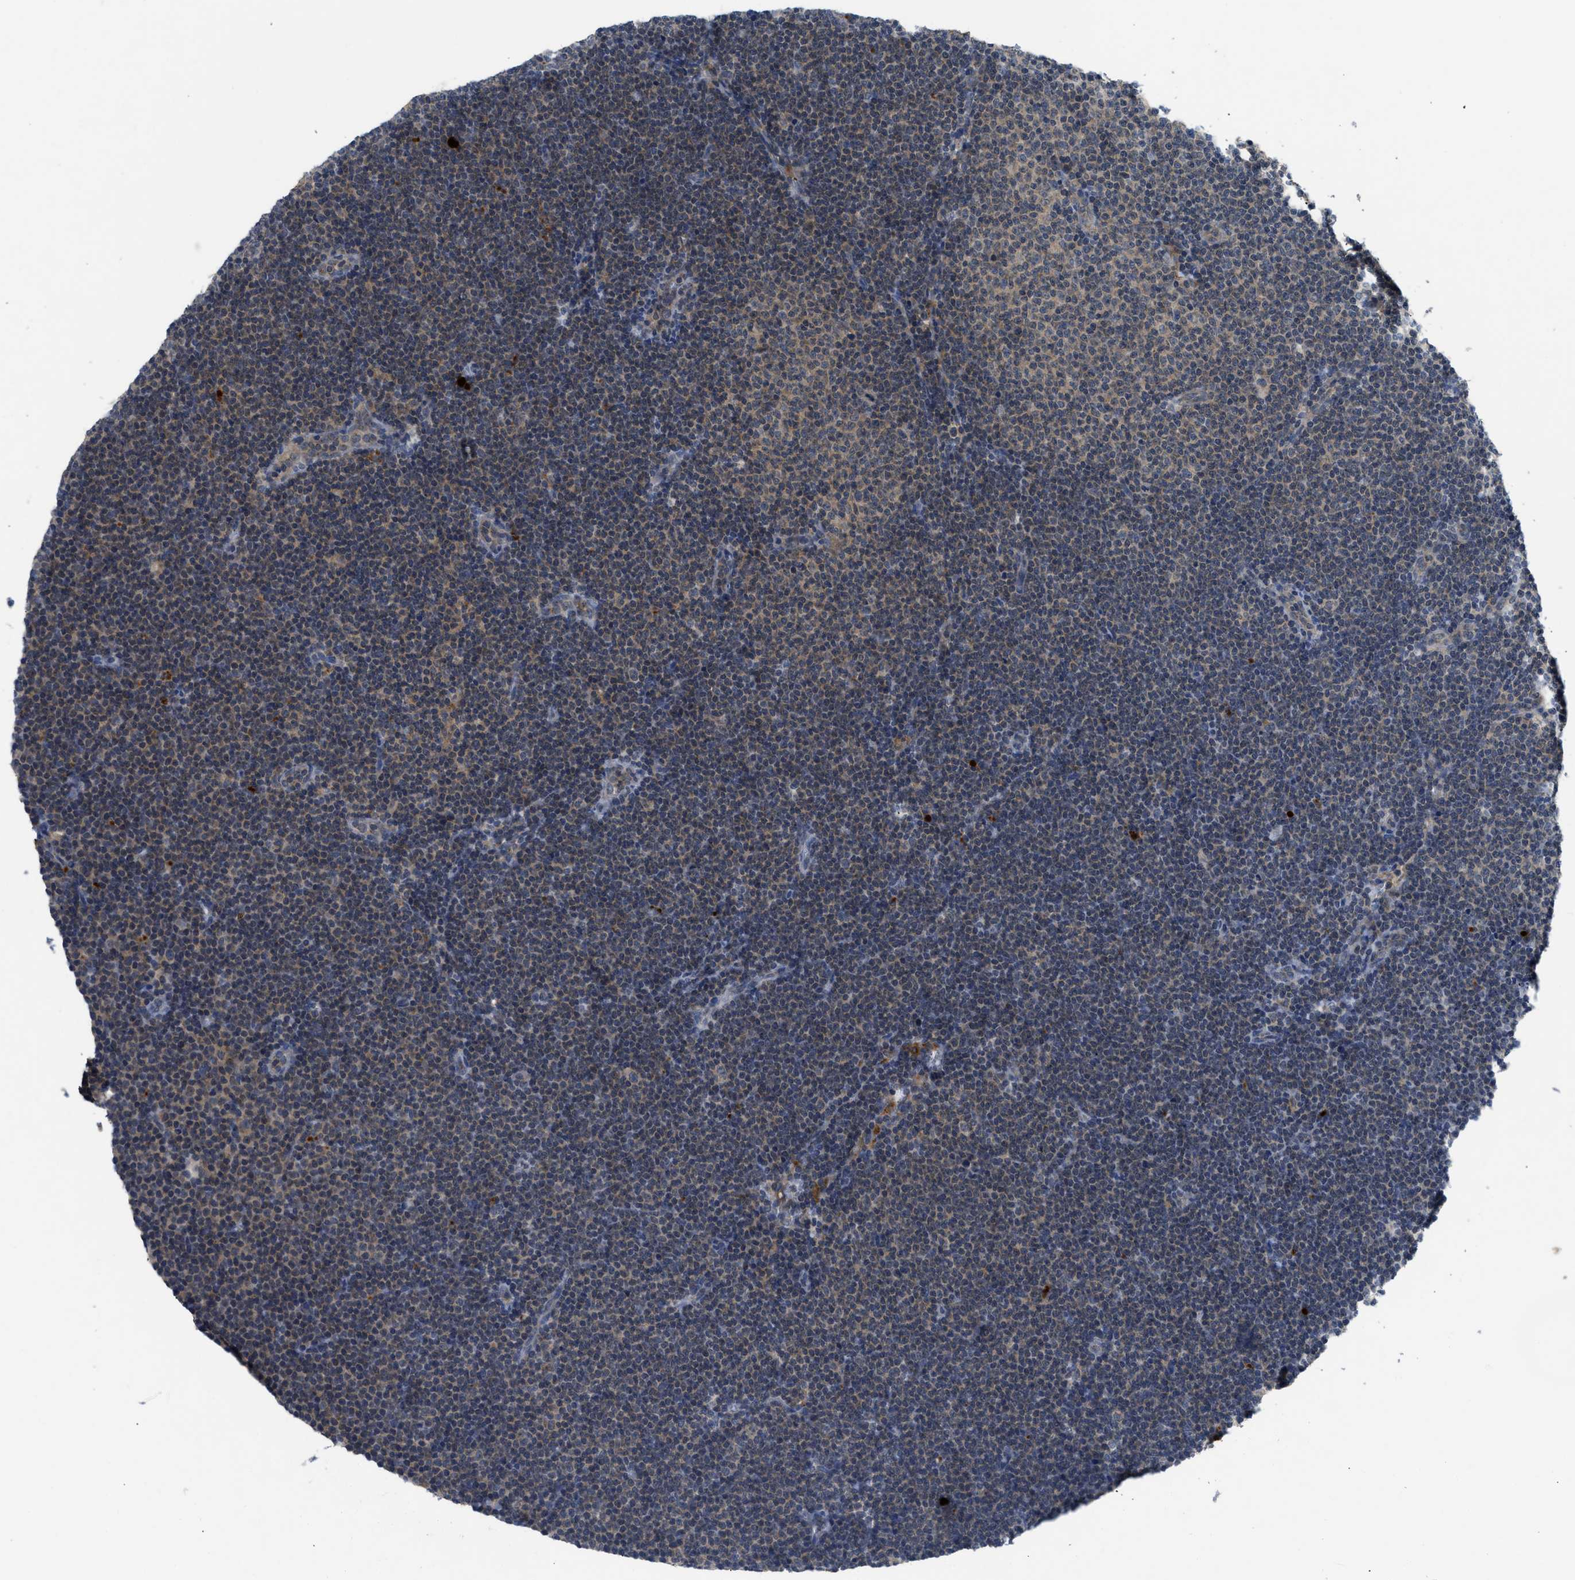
{"staining": {"intensity": "weak", "quantity": "25%-75%", "location": "cytoplasmic/membranous"}, "tissue": "lymphoma", "cell_type": "Tumor cells", "image_type": "cancer", "snomed": [{"axis": "morphology", "description": "Malignant lymphoma, non-Hodgkin's type, Low grade"}, {"axis": "topography", "description": "Lymph node"}], "caption": "Lymphoma stained with DAB (3,3'-diaminobenzidine) immunohistochemistry (IHC) displays low levels of weak cytoplasmic/membranous expression in approximately 25%-75% of tumor cells.", "gene": "PDE7A", "patient": {"sex": "female", "age": 53}}